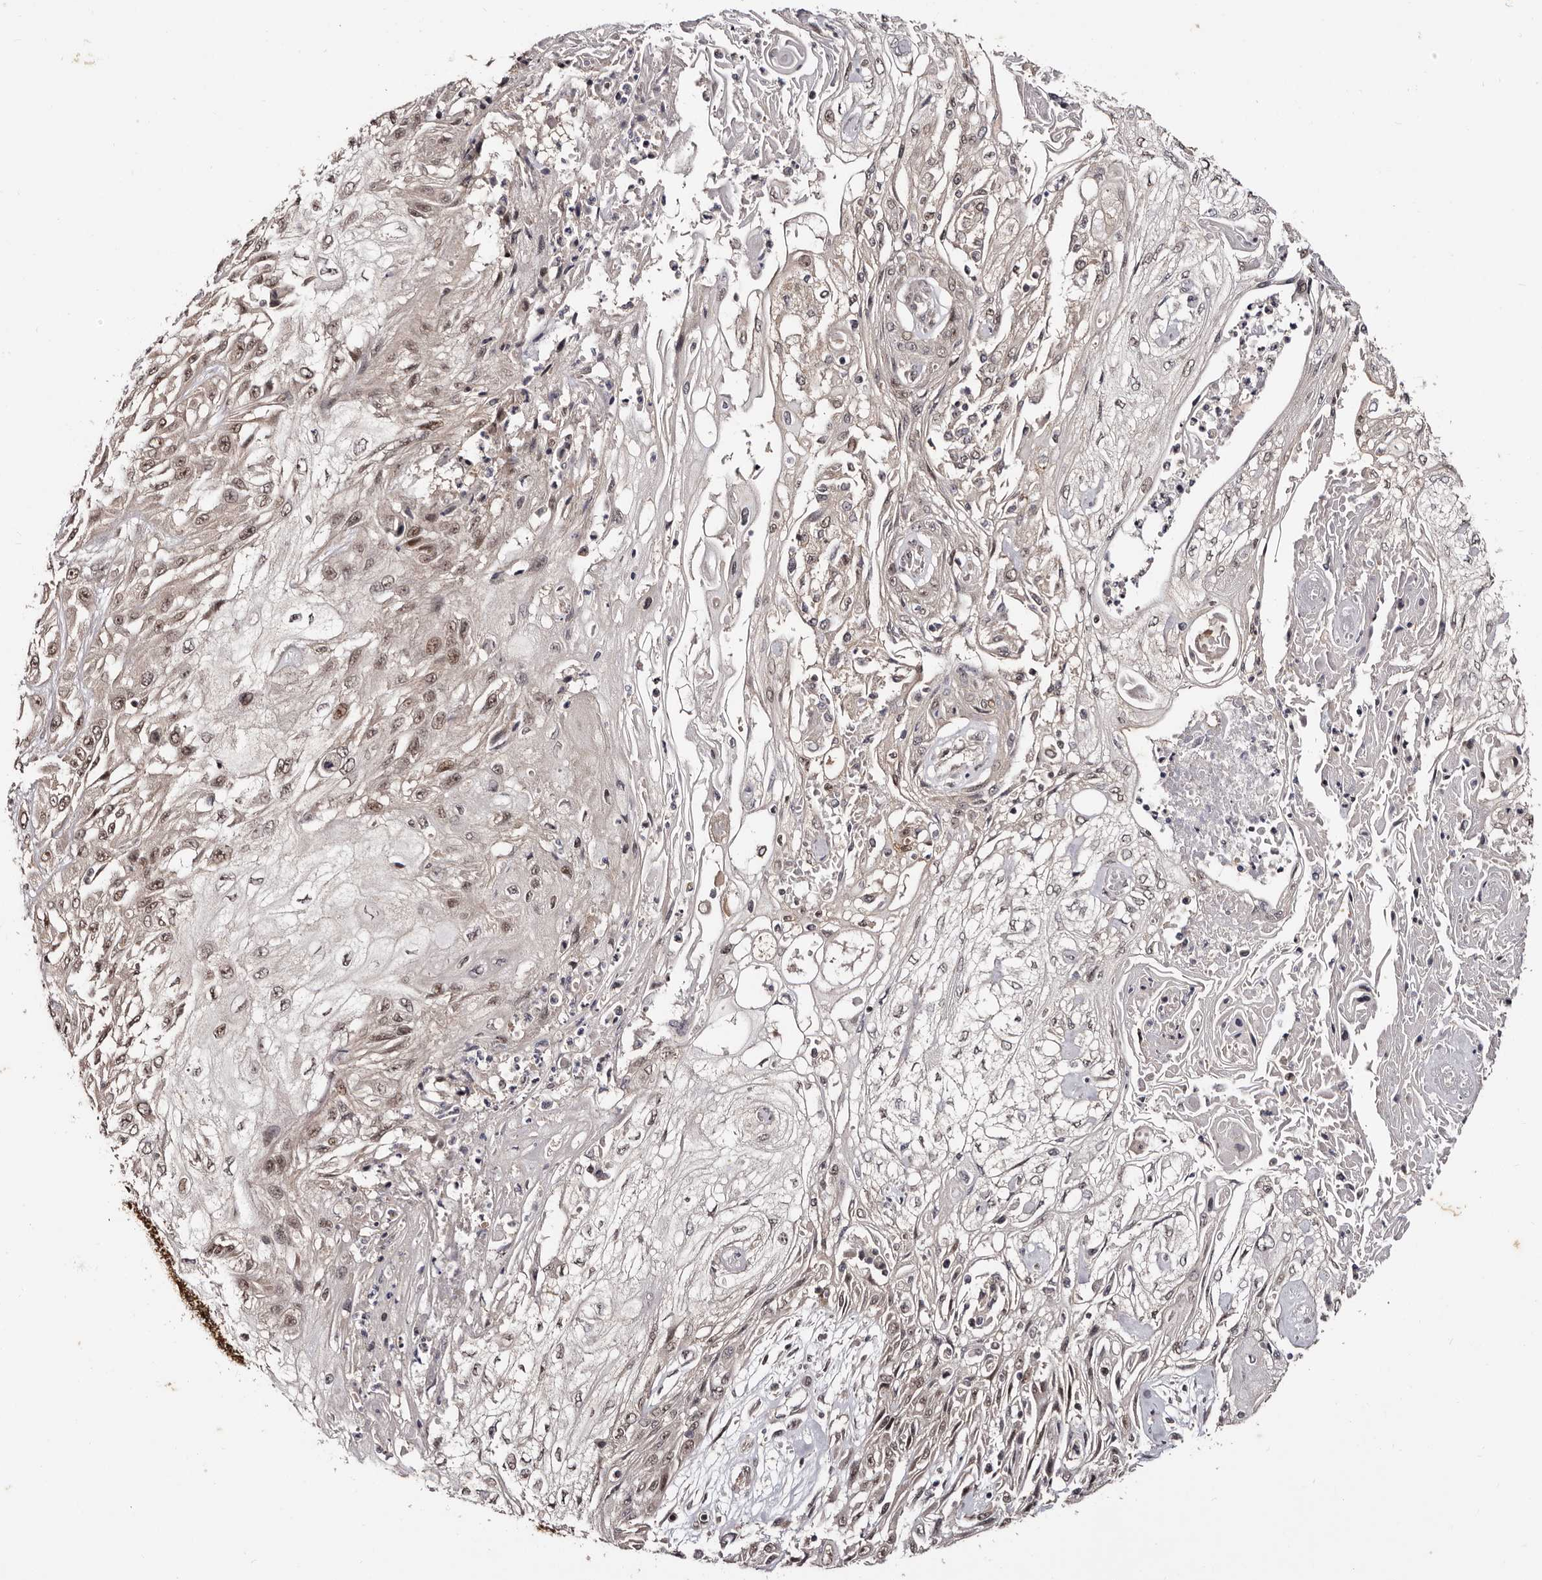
{"staining": {"intensity": "weak", "quantity": "25%-75%", "location": "nuclear"}, "tissue": "skin cancer", "cell_type": "Tumor cells", "image_type": "cancer", "snomed": [{"axis": "morphology", "description": "Squamous cell carcinoma, NOS"}, {"axis": "morphology", "description": "Squamous cell carcinoma, metastatic, NOS"}, {"axis": "topography", "description": "Skin"}, {"axis": "topography", "description": "Lymph node"}], "caption": "Skin cancer stained for a protein shows weak nuclear positivity in tumor cells.", "gene": "TBC1D22B", "patient": {"sex": "male", "age": 75}}